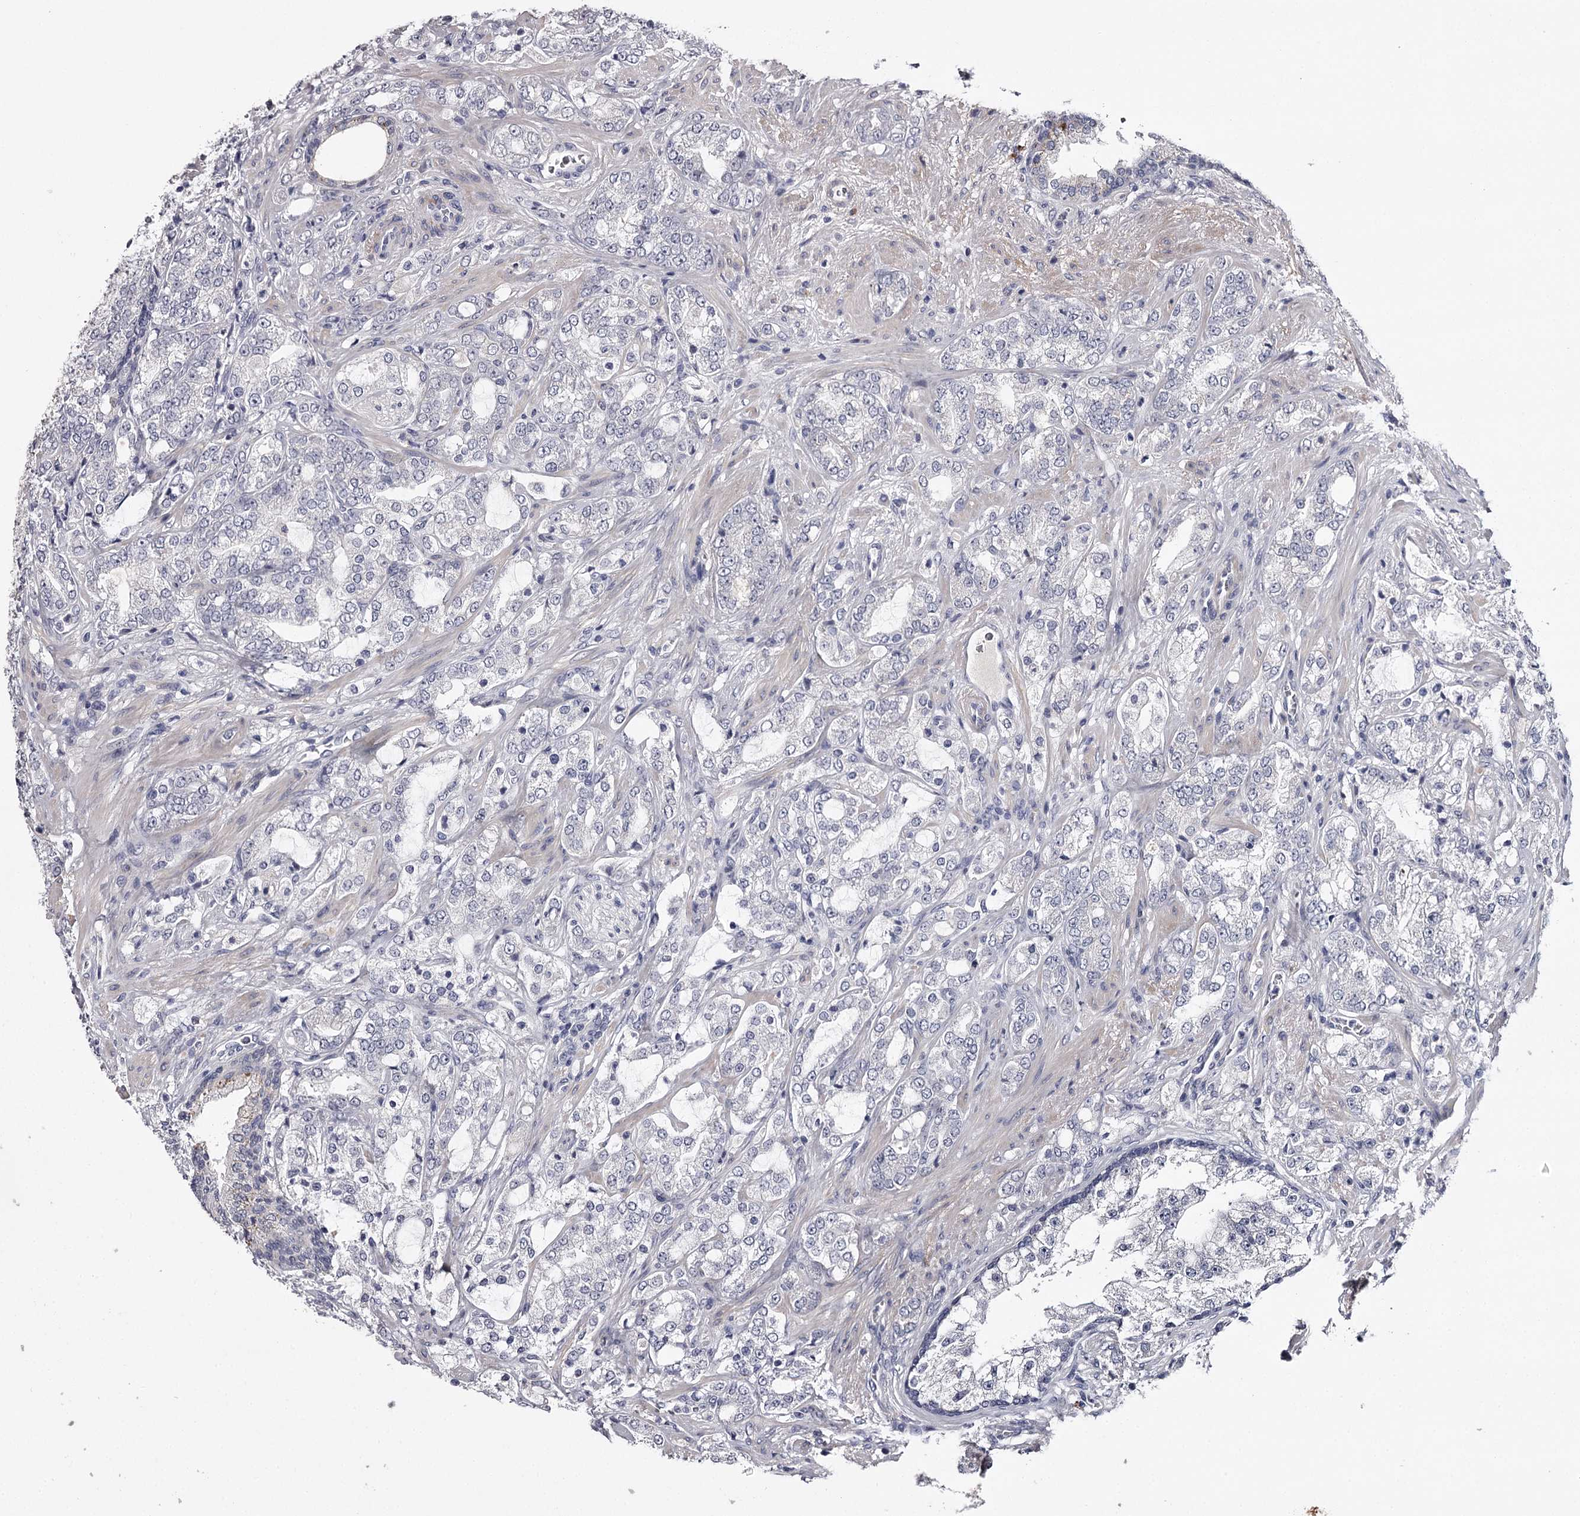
{"staining": {"intensity": "negative", "quantity": "none", "location": "none"}, "tissue": "prostate cancer", "cell_type": "Tumor cells", "image_type": "cancer", "snomed": [{"axis": "morphology", "description": "Adenocarcinoma, High grade"}, {"axis": "topography", "description": "Prostate"}], "caption": "There is no significant positivity in tumor cells of prostate high-grade adenocarcinoma.", "gene": "FDXACB1", "patient": {"sex": "male", "age": 64}}